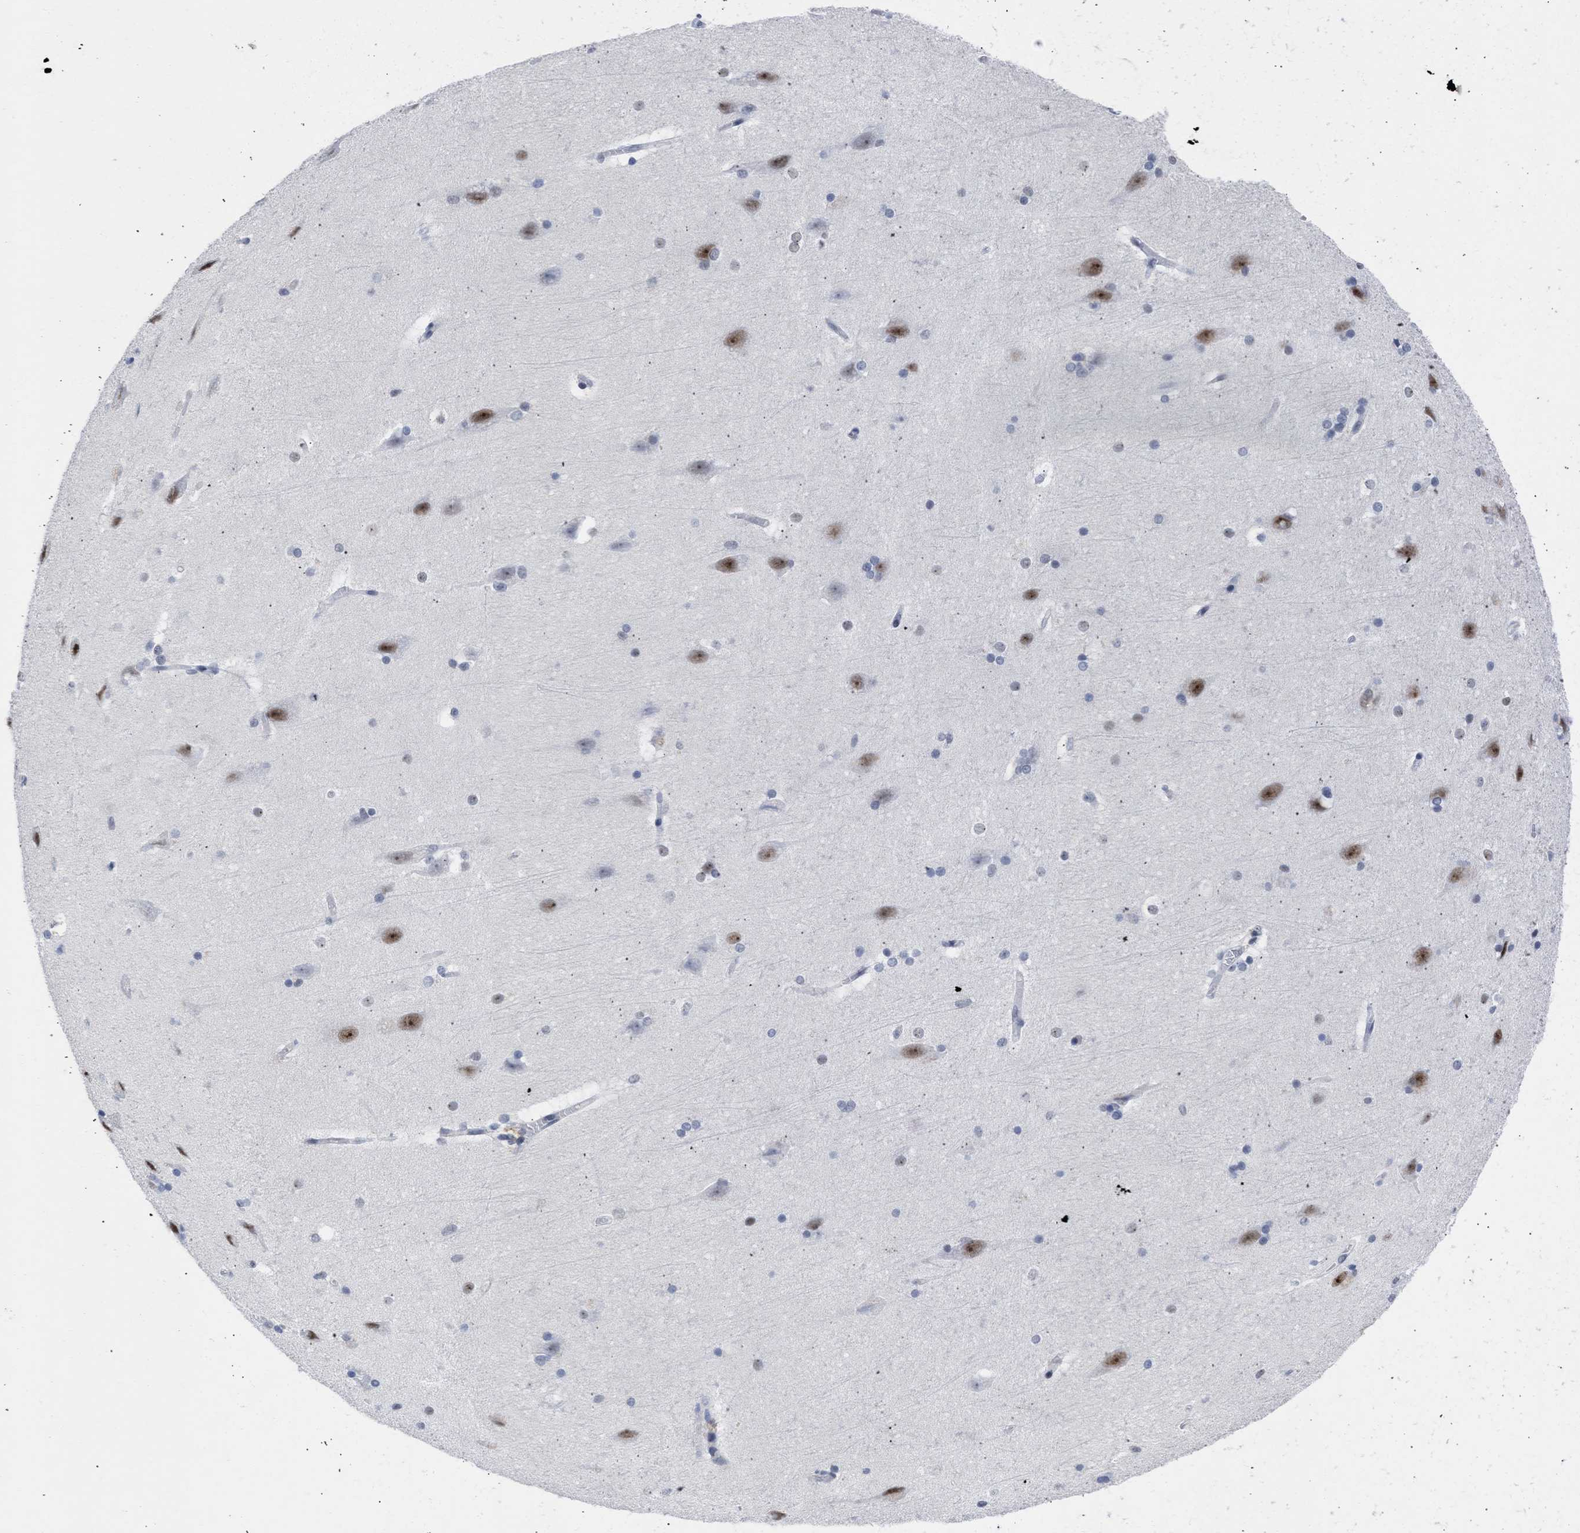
{"staining": {"intensity": "negative", "quantity": "none", "location": "none"}, "tissue": "cerebral cortex", "cell_type": "Endothelial cells", "image_type": "normal", "snomed": [{"axis": "morphology", "description": "Normal tissue, NOS"}, {"axis": "topography", "description": "Cerebral cortex"}, {"axis": "topography", "description": "Hippocampus"}], "caption": "This is a image of immunohistochemistry (IHC) staining of benign cerebral cortex, which shows no positivity in endothelial cells.", "gene": "DDX41", "patient": {"sex": "female", "age": 19}}